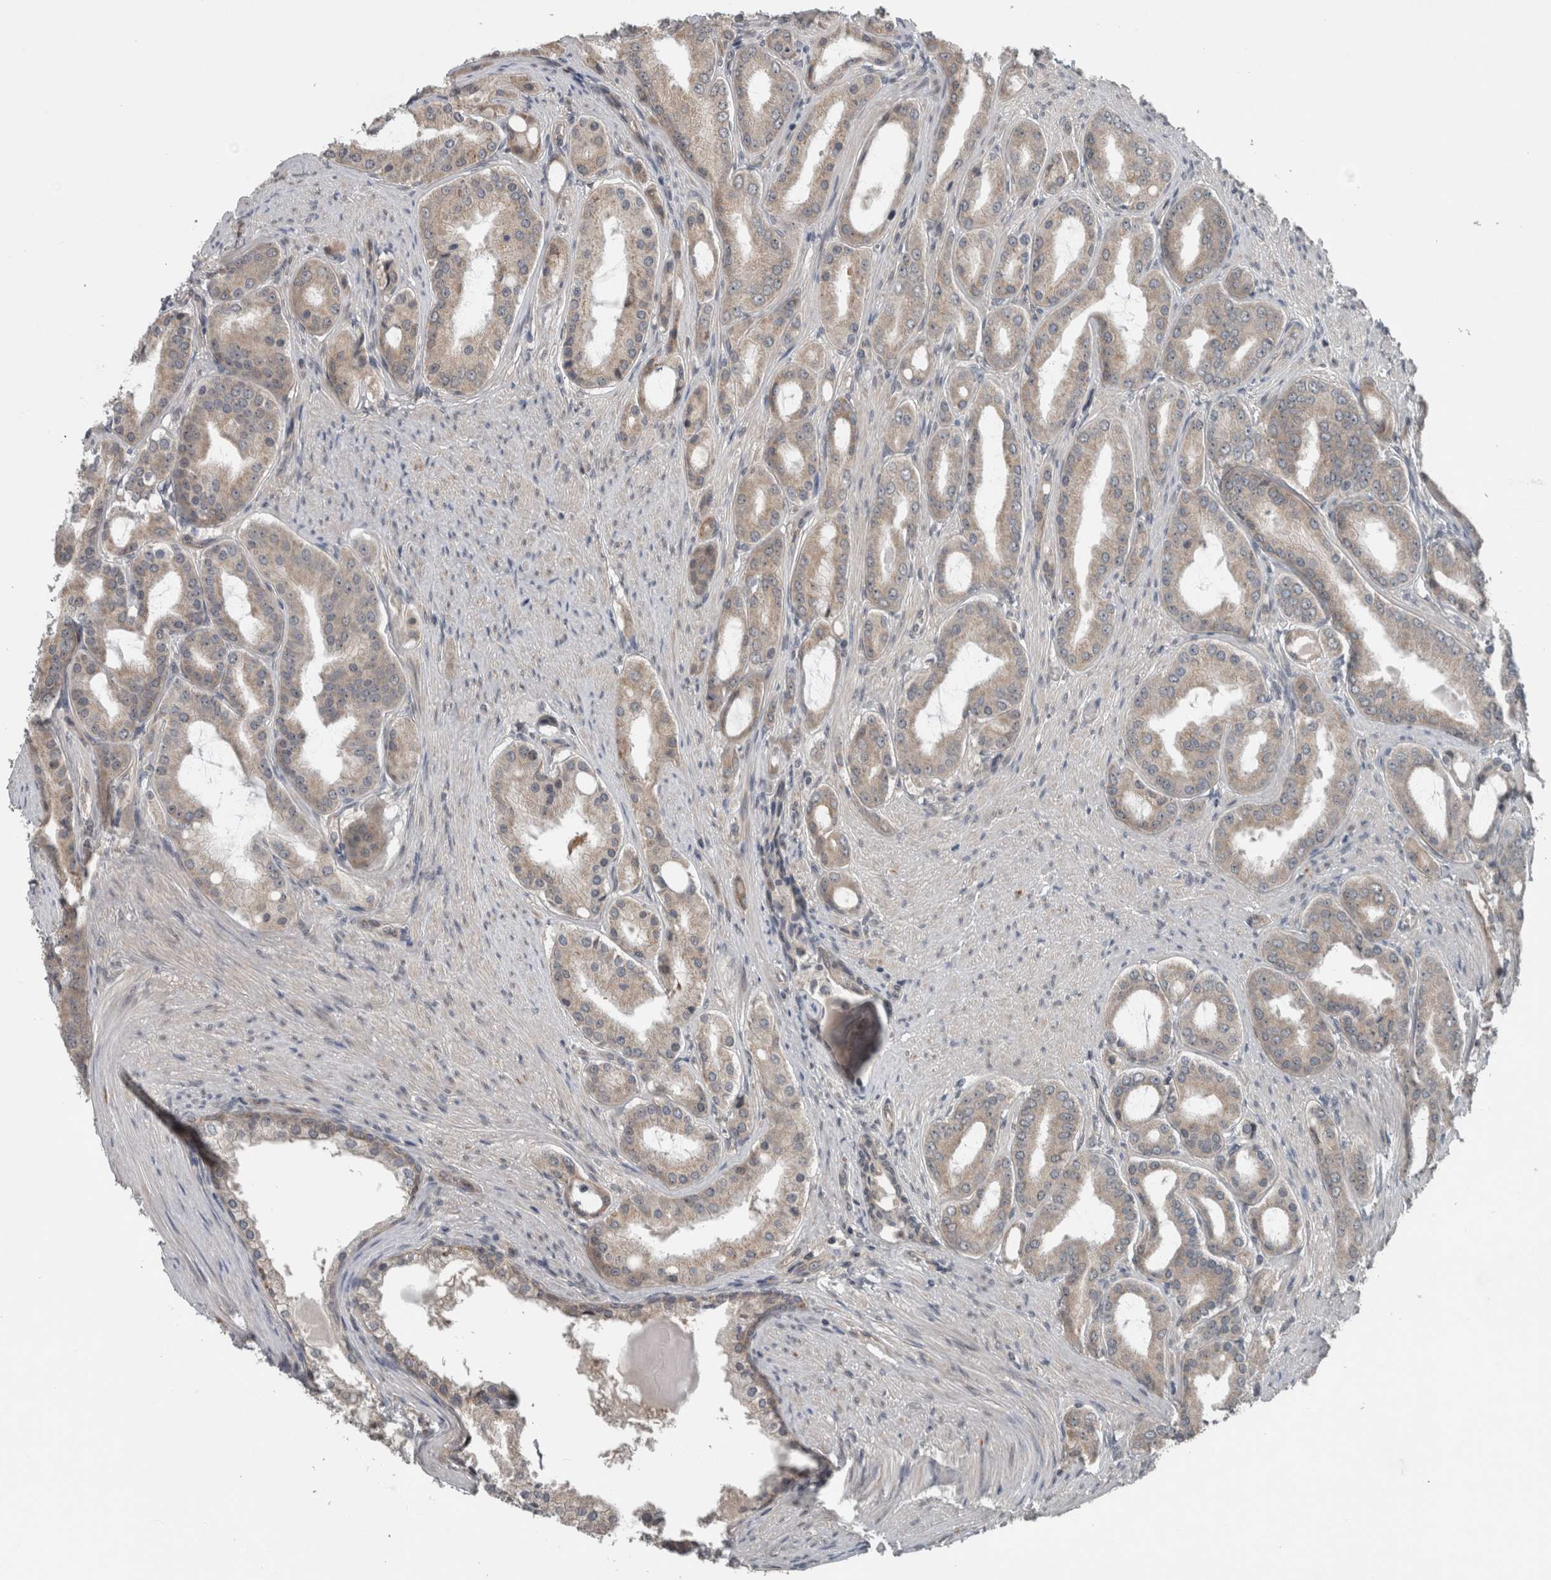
{"staining": {"intensity": "negative", "quantity": "none", "location": "none"}, "tissue": "prostate cancer", "cell_type": "Tumor cells", "image_type": "cancer", "snomed": [{"axis": "morphology", "description": "Adenocarcinoma, High grade"}, {"axis": "topography", "description": "Prostate"}], "caption": "DAB (3,3'-diaminobenzidine) immunohistochemical staining of high-grade adenocarcinoma (prostate) displays no significant positivity in tumor cells.", "gene": "ENY2", "patient": {"sex": "male", "age": 60}}